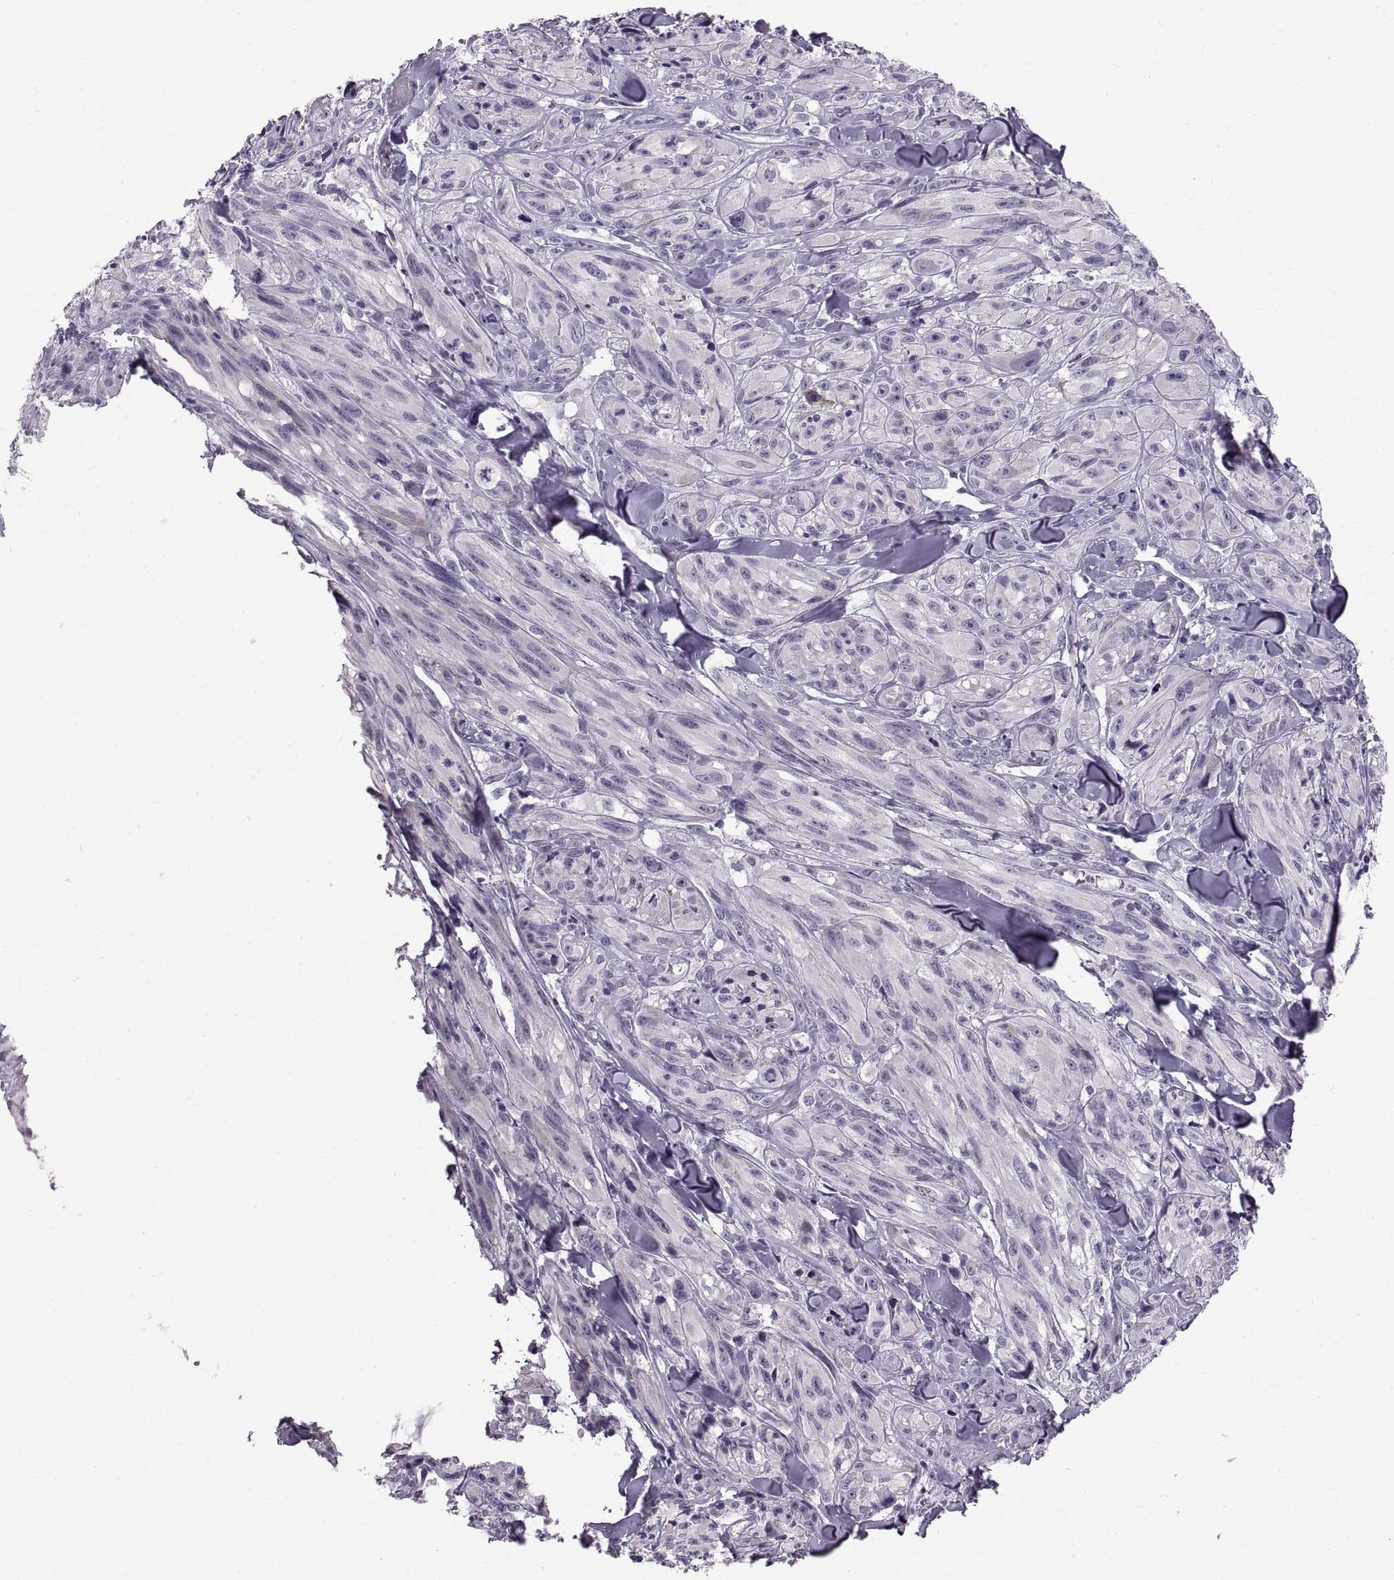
{"staining": {"intensity": "negative", "quantity": "none", "location": "none"}, "tissue": "melanoma", "cell_type": "Tumor cells", "image_type": "cancer", "snomed": [{"axis": "morphology", "description": "Malignant melanoma, NOS"}, {"axis": "topography", "description": "Skin"}], "caption": "The immunohistochemistry histopathology image has no significant staining in tumor cells of melanoma tissue. (Immunohistochemistry (ihc), brightfield microscopy, high magnification).", "gene": "SPACDR", "patient": {"sex": "male", "age": 67}}